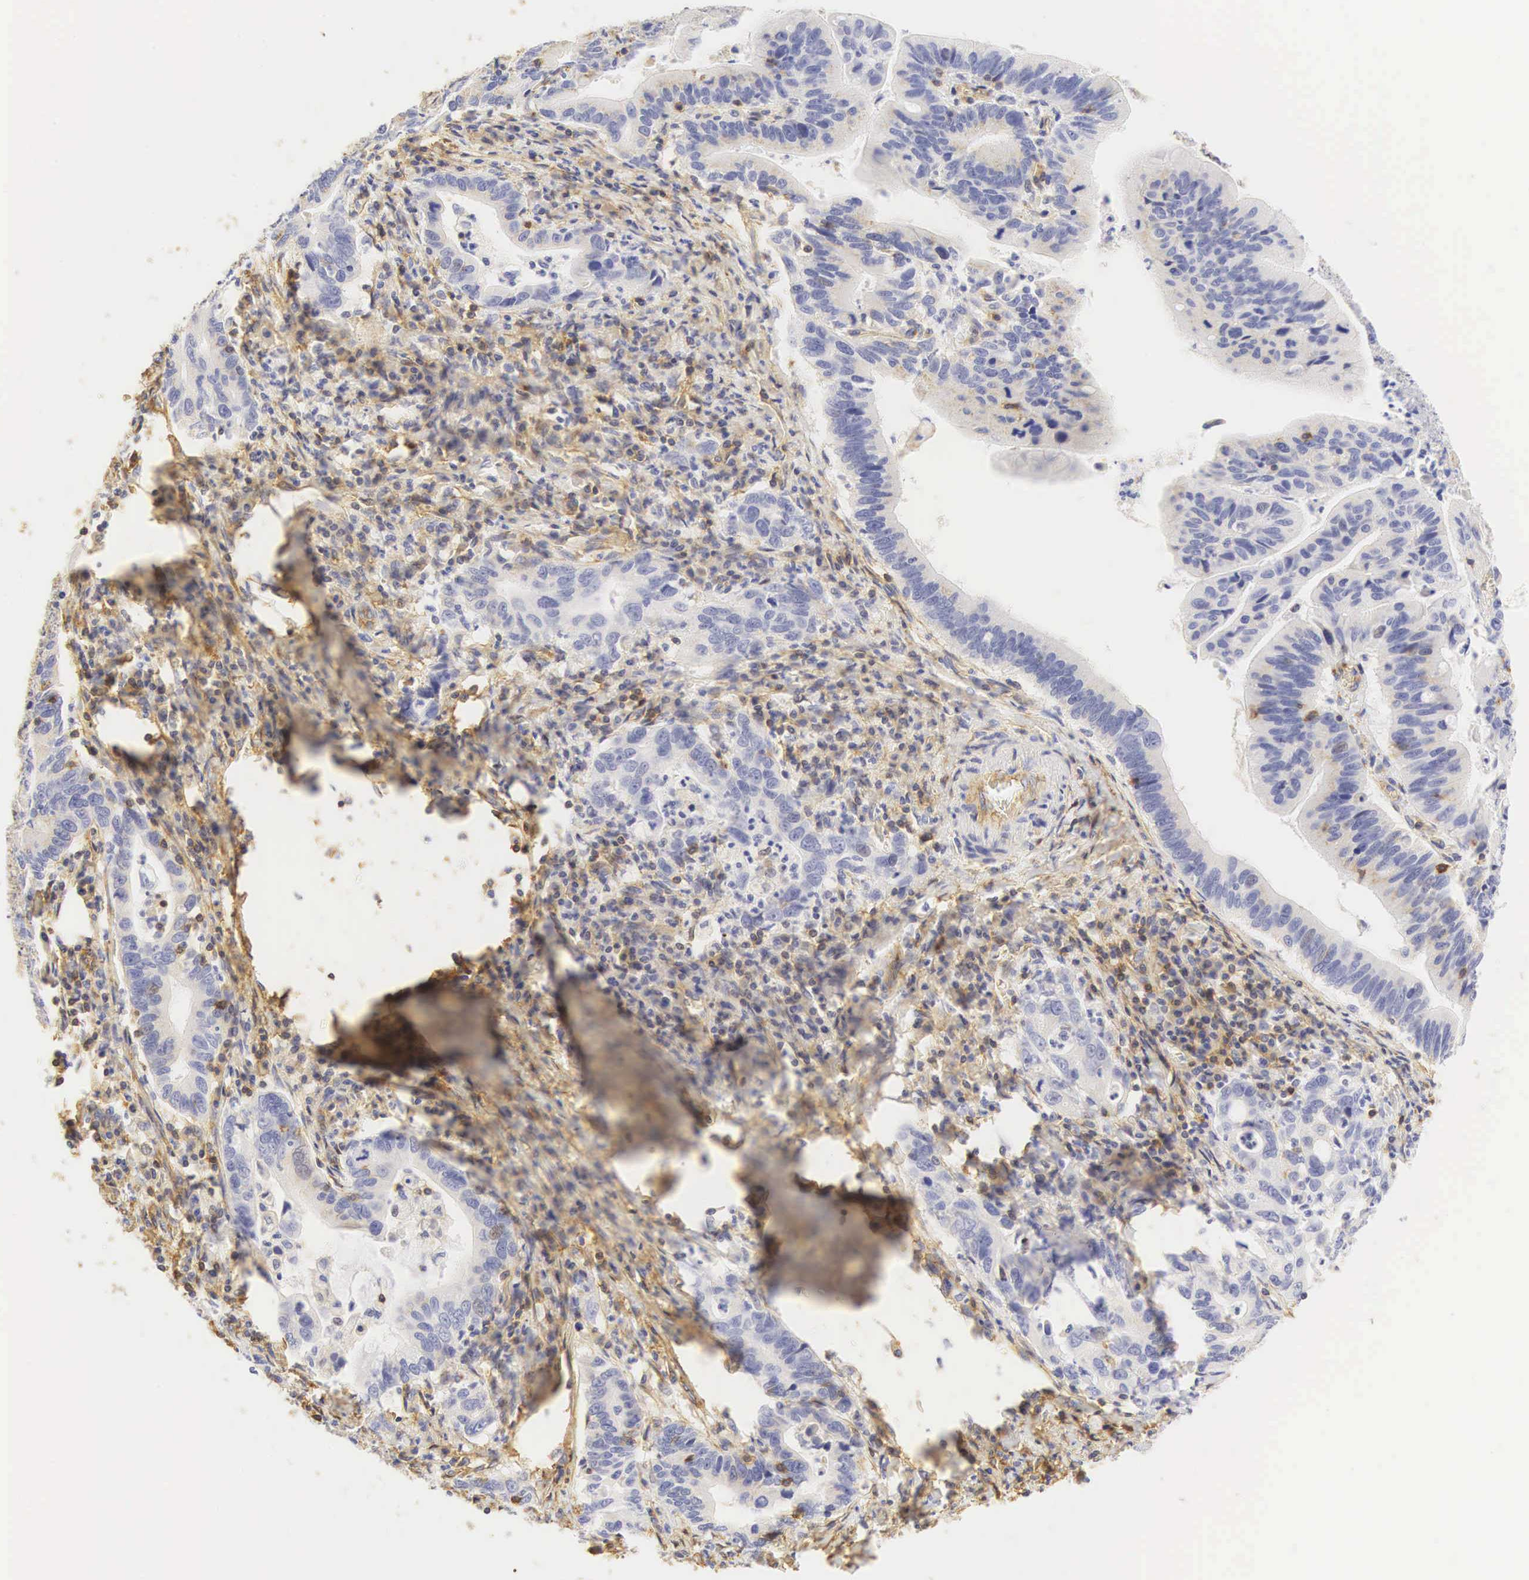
{"staining": {"intensity": "weak", "quantity": "25%-75%", "location": "cytoplasmic/membranous"}, "tissue": "stomach cancer", "cell_type": "Tumor cells", "image_type": "cancer", "snomed": [{"axis": "morphology", "description": "Adenocarcinoma, NOS"}, {"axis": "topography", "description": "Stomach, upper"}], "caption": "The immunohistochemical stain shows weak cytoplasmic/membranous expression in tumor cells of adenocarcinoma (stomach) tissue.", "gene": "CD99", "patient": {"sex": "male", "age": 63}}